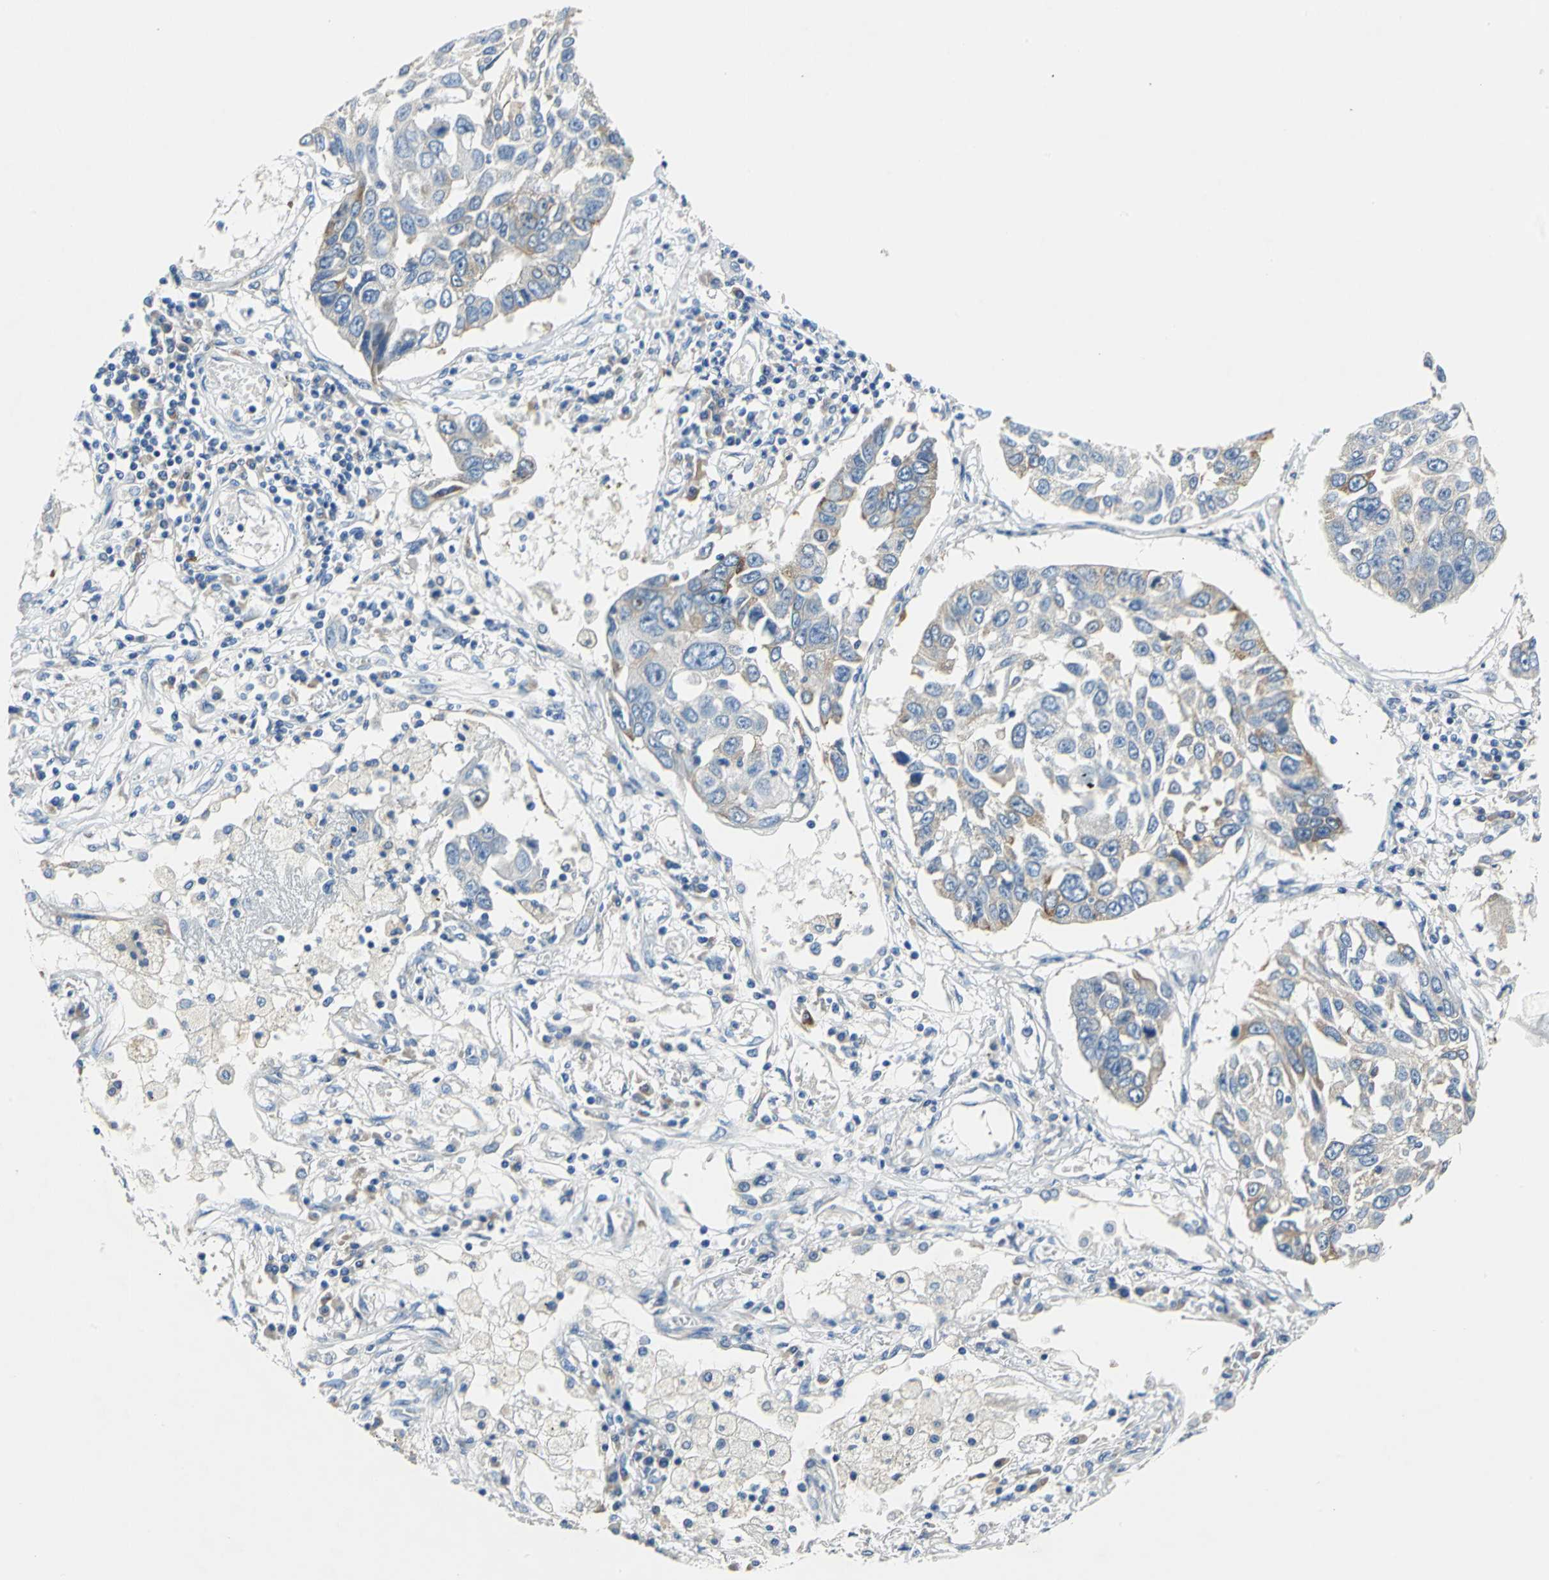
{"staining": {"intensity": "moderate", "quantity": "<25%", "location": "cytoplasmic/membranous"}, "tissue": "lung cancer", "cell_type": "Tumor cells", "image_type": "cancer", "snomed": [{"axis": "morphology", "description": "Squamous cell carcinoma, NOS"}, {"axis": "topography", "description": "Lung"}], "caption": "Human lung cancer (squamous cell carcinoma) stained for a protein (brown) demonstrates moderate cytoplasmic/membranous positive staining in about <25% of tumor cells.", "gene": "TRIM25", "patient": {"sex": "male", "age": 71}}